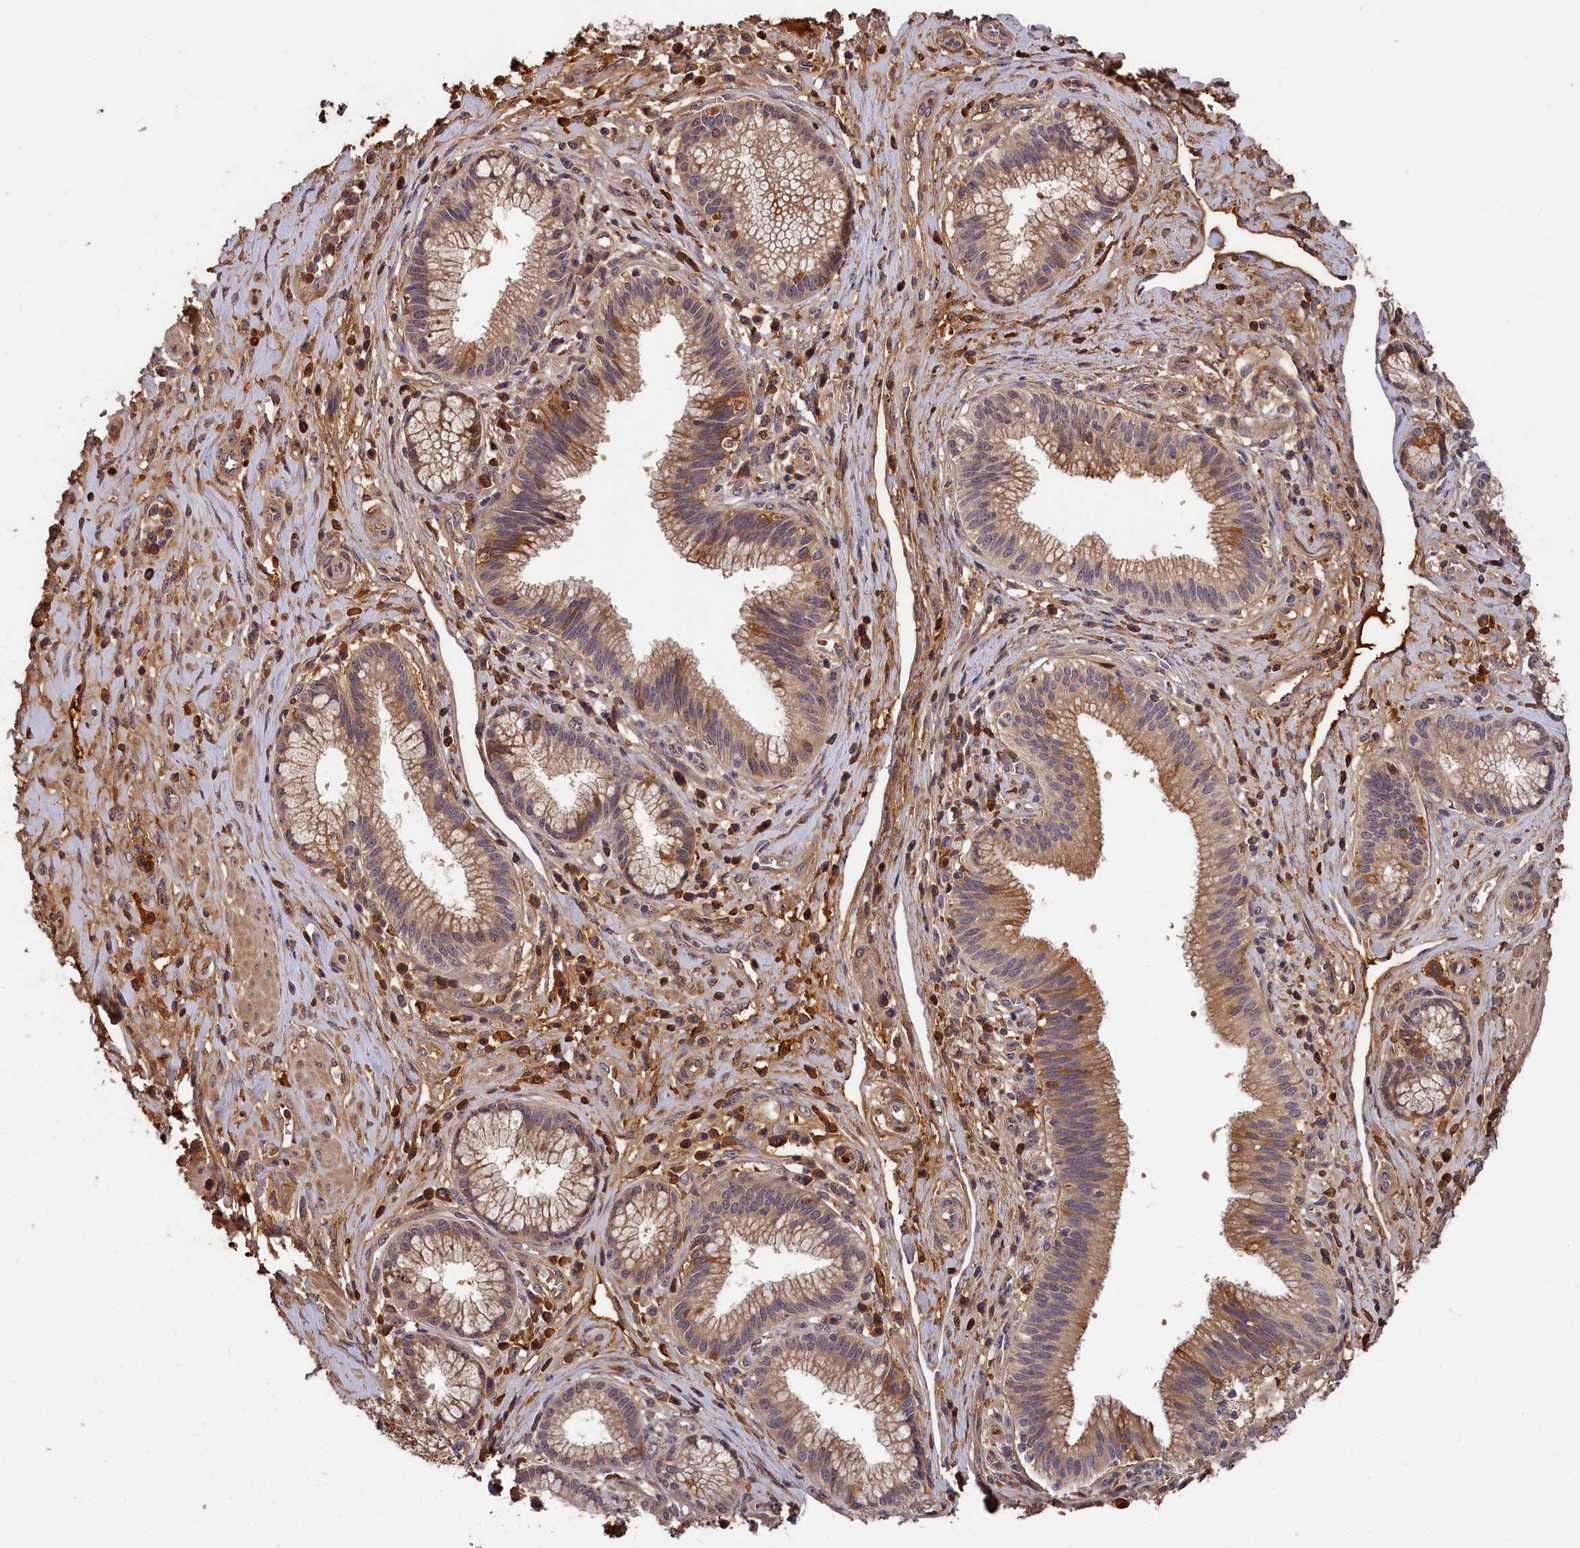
{"staining": {"intensity": "moderate", "quantity": ">75%", "location": "cytoplasmic/membranous"}, "tissue": "pancreatic cancer", "cell_type": "Tumor cells", "image_type": "cancer", "snomed": [{"axis": "morphology", "description": "Adenocarcinoma, NOS"}, {"axis": "topography", "description": "Pancreas"}], "caption": "Pancreatic adenocarcinoma stained for a protein displays moderate cytoplasmic/membranous positivity in tumor cells.", "gene": "ITIH1", "patient": {"sex": "male", "age": 72}}